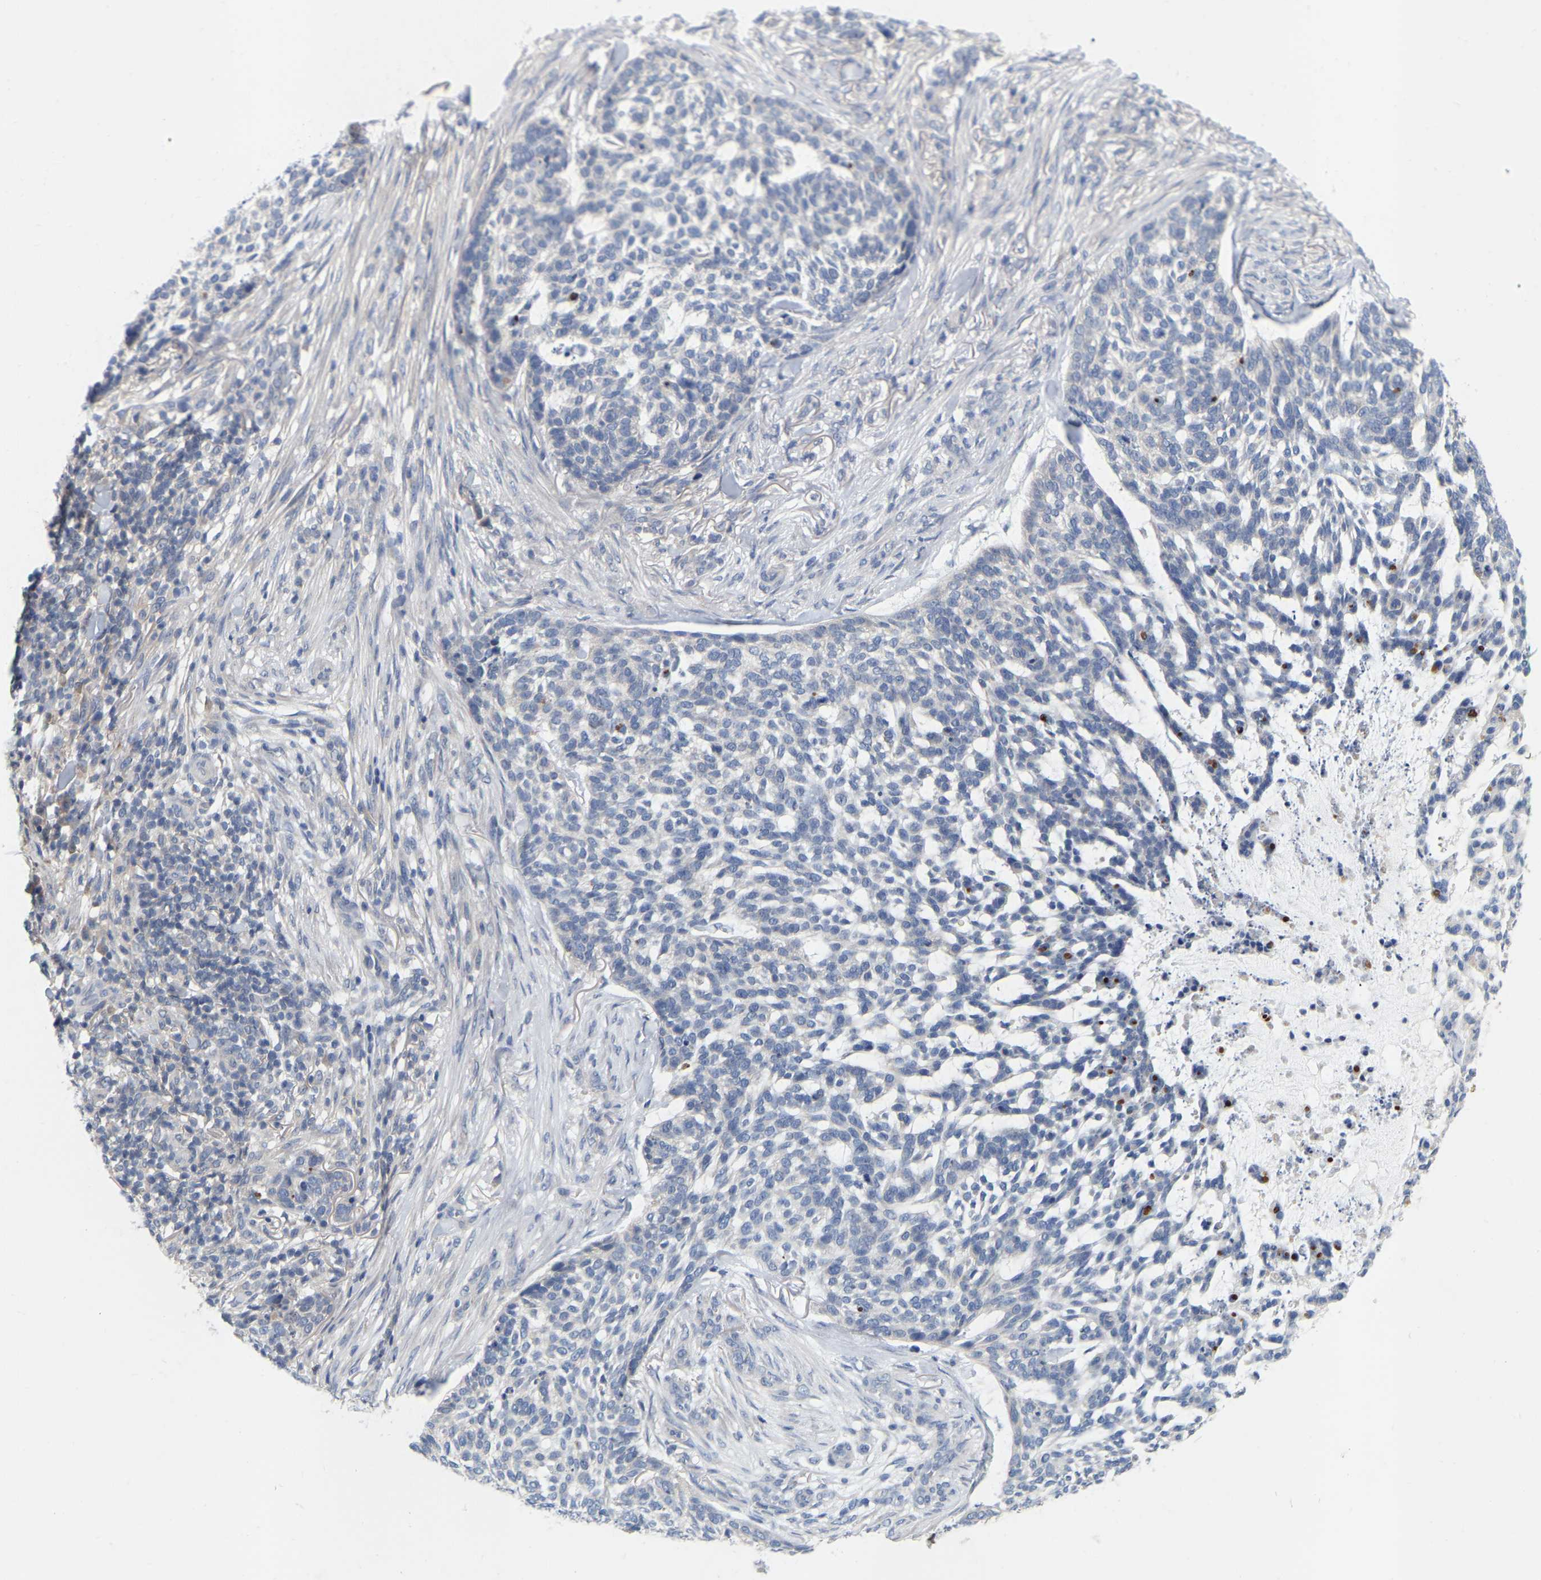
{"staining": {"intensity": "negative", "quantity": "none", "location": "none"}, "tissue": "skin cancer", "cell_type": "Tumor cells", "image_type": "cancer", "snomed": [{"axis": "morphology", "description": "Basal cell carcinoma"}, {"axis": "topography", "description": "Skin"}], "caption": "This is a photomicrograph of immunohistochemistry staining of skin basal cell carcinoma, which shows no staining in tumor cells. (Brightfield microscopy of DAB (3,3'-diaminobenzidine) IHC at high magnification).", "gene": "WIPI2", "patient": {"sex": "female", "age": 64}}